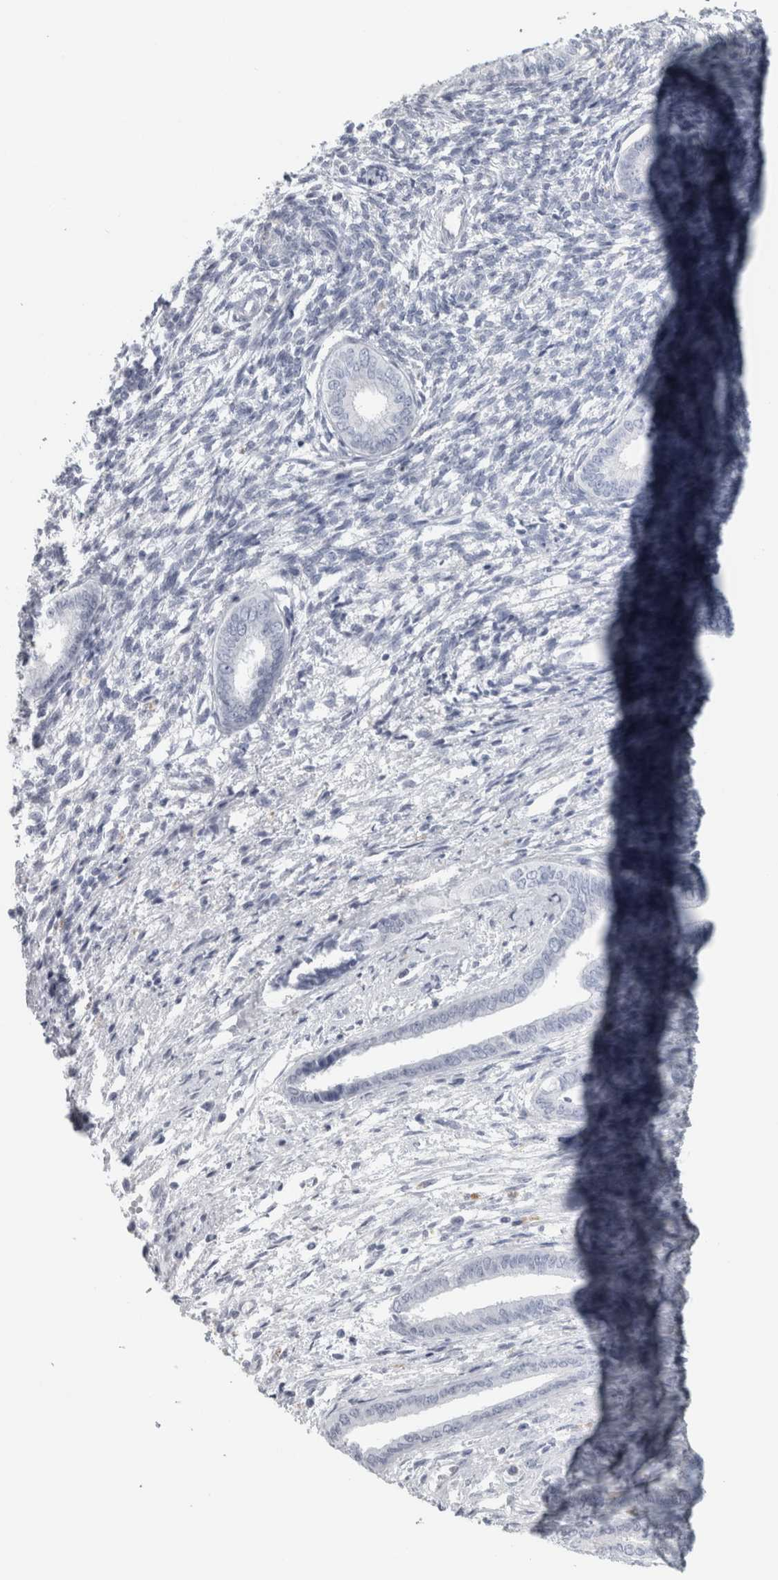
{"staining": {"intensity": "negative", "quantity": "none", "location": "none"}, "tissue": "endometrium", "cell_type": "Cells in endometrial stroma", "image_type": "normal", "snomed": [{"axis": "morphology", "description": "Normal tissue, NOS"}, {"axis": "topography", "description": "Endometrium"}], "caption": "Cells in endometrial stroma are negative for brown protein staining in normal endometrium. Brightfield microscopy of immunohistochemistry (IHC) stained with DAB (3,3'-diaminobenzidine) (brown) and hematoxylin (blue), captured at high magnification.", "gene": "CPE", "patient": {"sex": "female", "age": 56}}